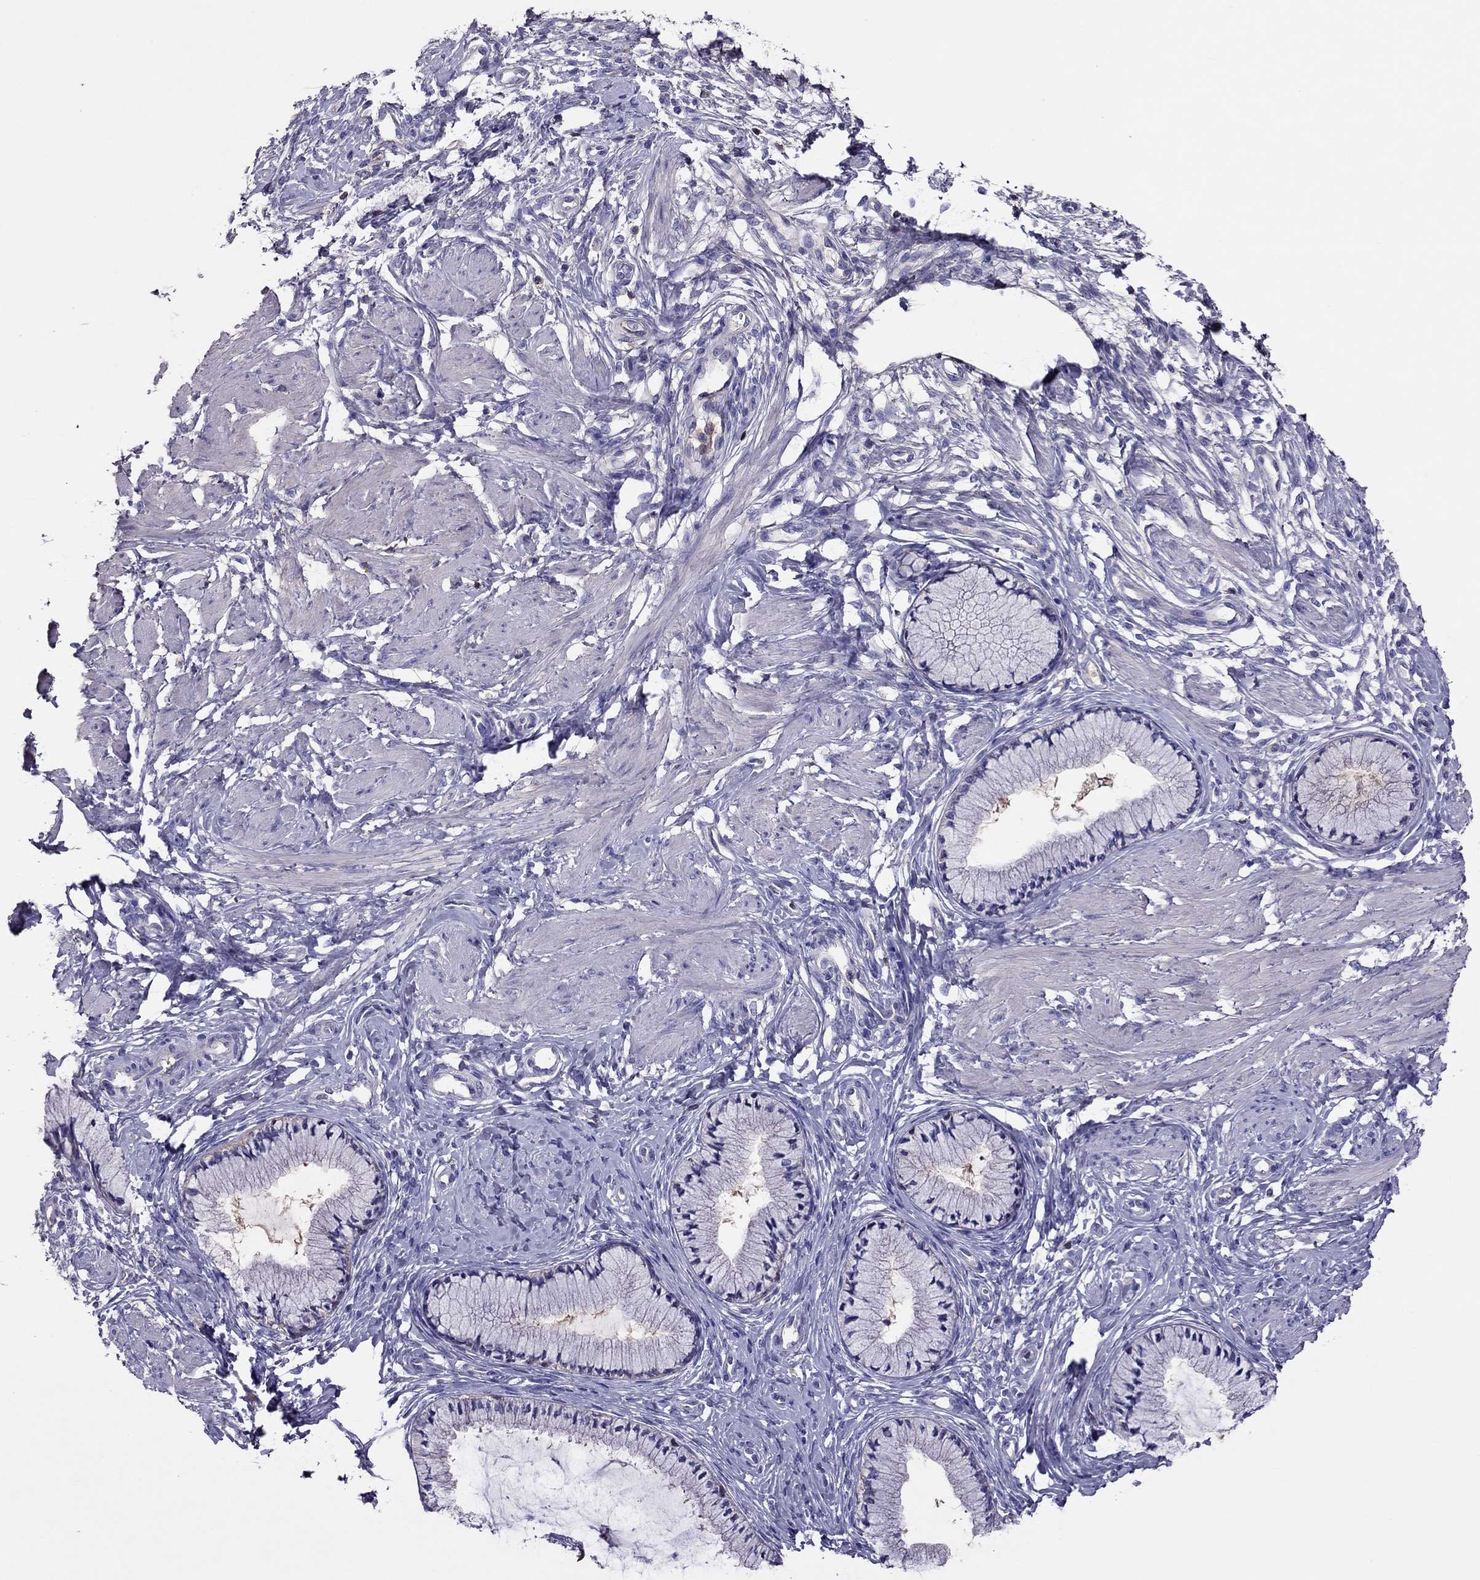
{"staining": {"intensity": "negative", "quantity": "none", "location": "none"}, "tissue": "cervix", "cell_type": "Glandular cells", "image_type": "normal", "snomed": [{"axis": "morphology", "description": "Normal tissue, NOS"}, {"axis": "topography", "description": "Cervix"}], "caption": "Glandular cells are negative for brown protein staining in normal cervix. (DAB (3,3'-diaminobenzidine) IHC with hematoxylin counter stain).", "gene": "TEX22", "patient": {"sex": "female", "age": 37}}